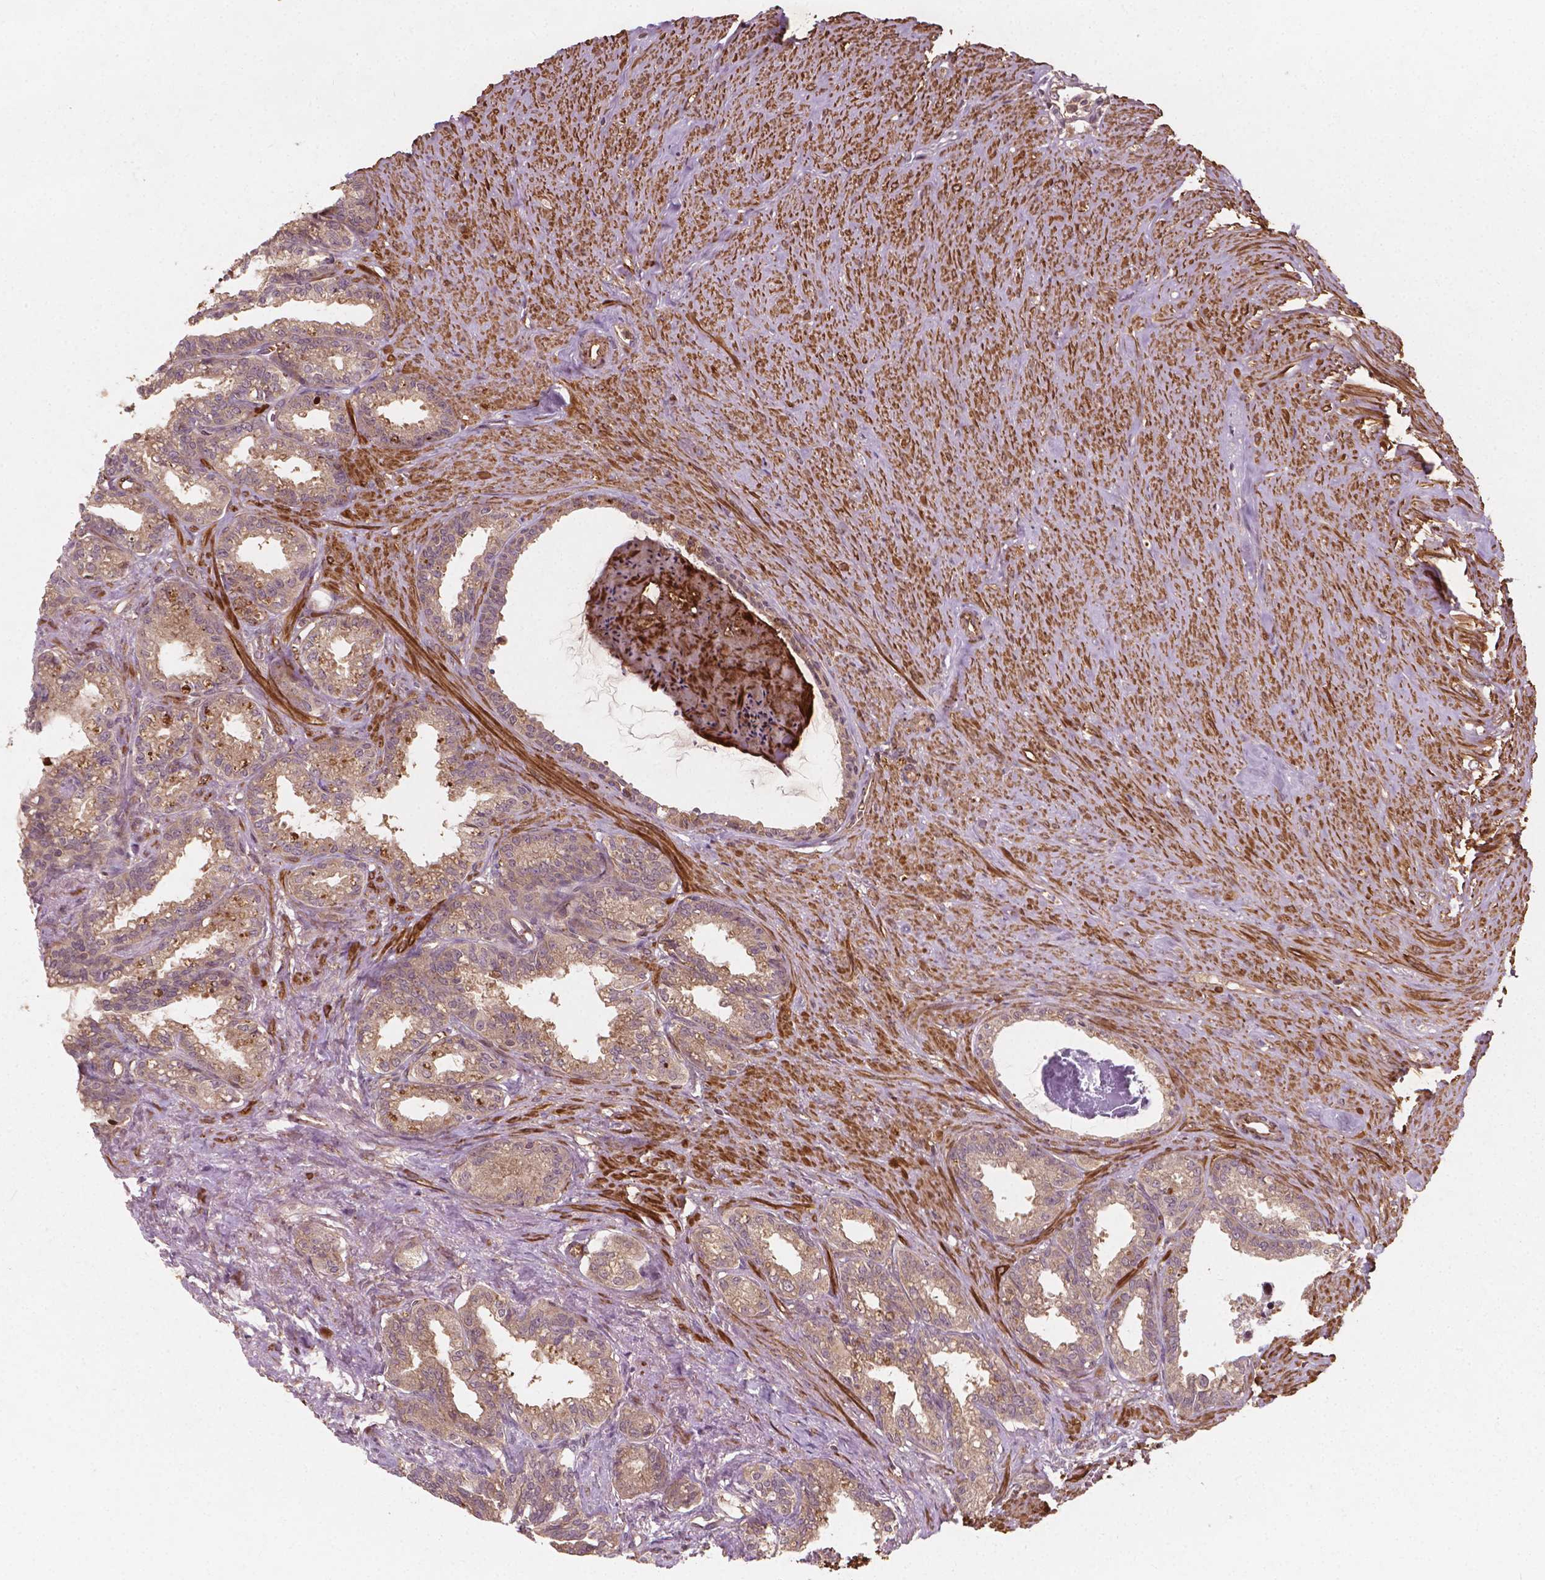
{"staining": {"intensity": "weak", "quantity": ">75%", "location": "cytoplasmic/membranous"}, "tissue": "seminal vesicle", "cell_type": "Glandular cells", "image_type": "normal", "snomed": [{"axis": "morphology", "description": "Normal tissue, NOS"}, {"axis": "morphology", "description": "Urothelial carcinoma, NOS"}, {"axis": "topography", "description": "Urinary bladder"}, {"axis": "topography", "description": "Seminal veicle"}], "caption": "This micrograph shows normal seminal vesicle stained with immunohistochemistry to label a protein in brown. The cytoplasmic/membranous of glandular cells show weak positivity for the protein. Nuclei are counter-stained blue.", "gene": "CYFIP1", "patient": {"sex": "male", "age": 76}}